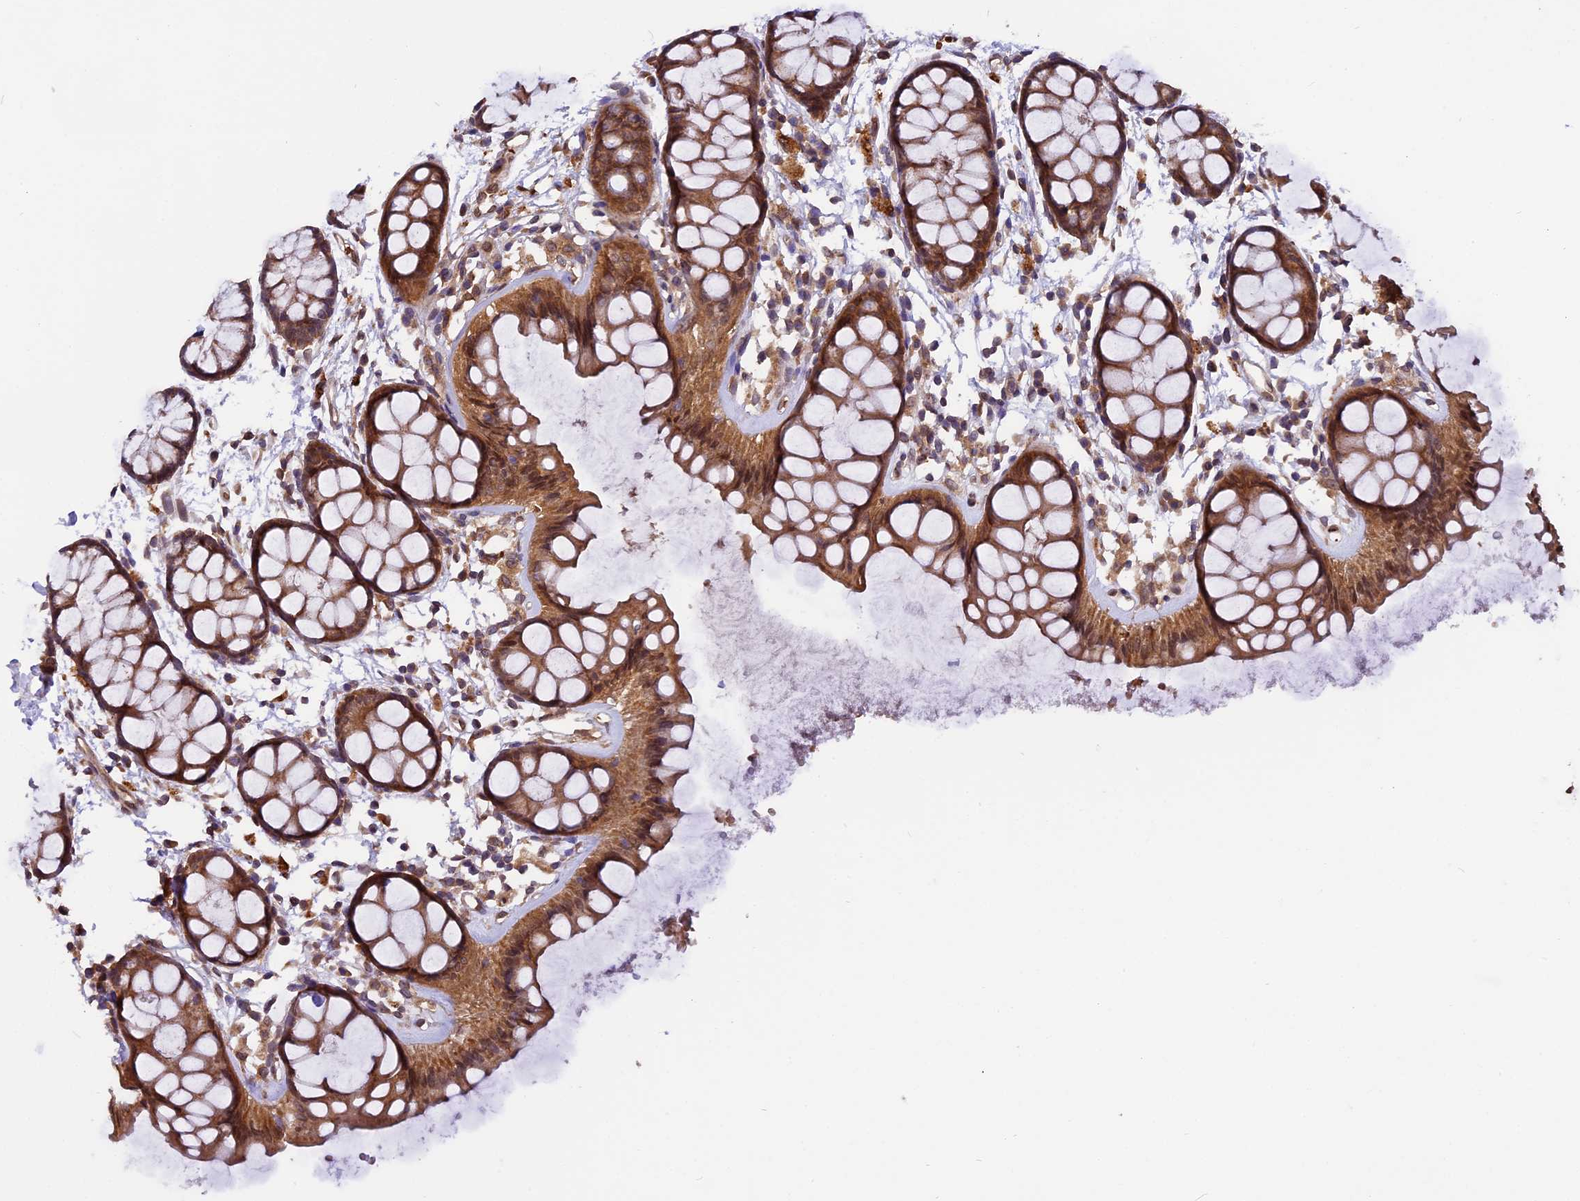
{"staining": {"intensity": "moderate", "quantity": ">75%", "location": "cytoplasmic/membranous,nuclear"}, "tissue": "rectum", "cell_type": "Glandular cells", "image_type": "normal", "snomed": [{"axis": "morphology", "description": "Normal tissue, NOS"}, {"axis": "topography", "description": "Rectum"}], "caption": "This histopathology image demonstrates normal rectum stained with immunohistochemistry (IHC) to label a protein in brown. The cytoplasmic/membranous,nuclear of glandular cells show moderate positivity for the protein. Nuclei are counter-stained blue.", "gene": "CHMP2A", "patient": {"sex": "female", "age": 66}}